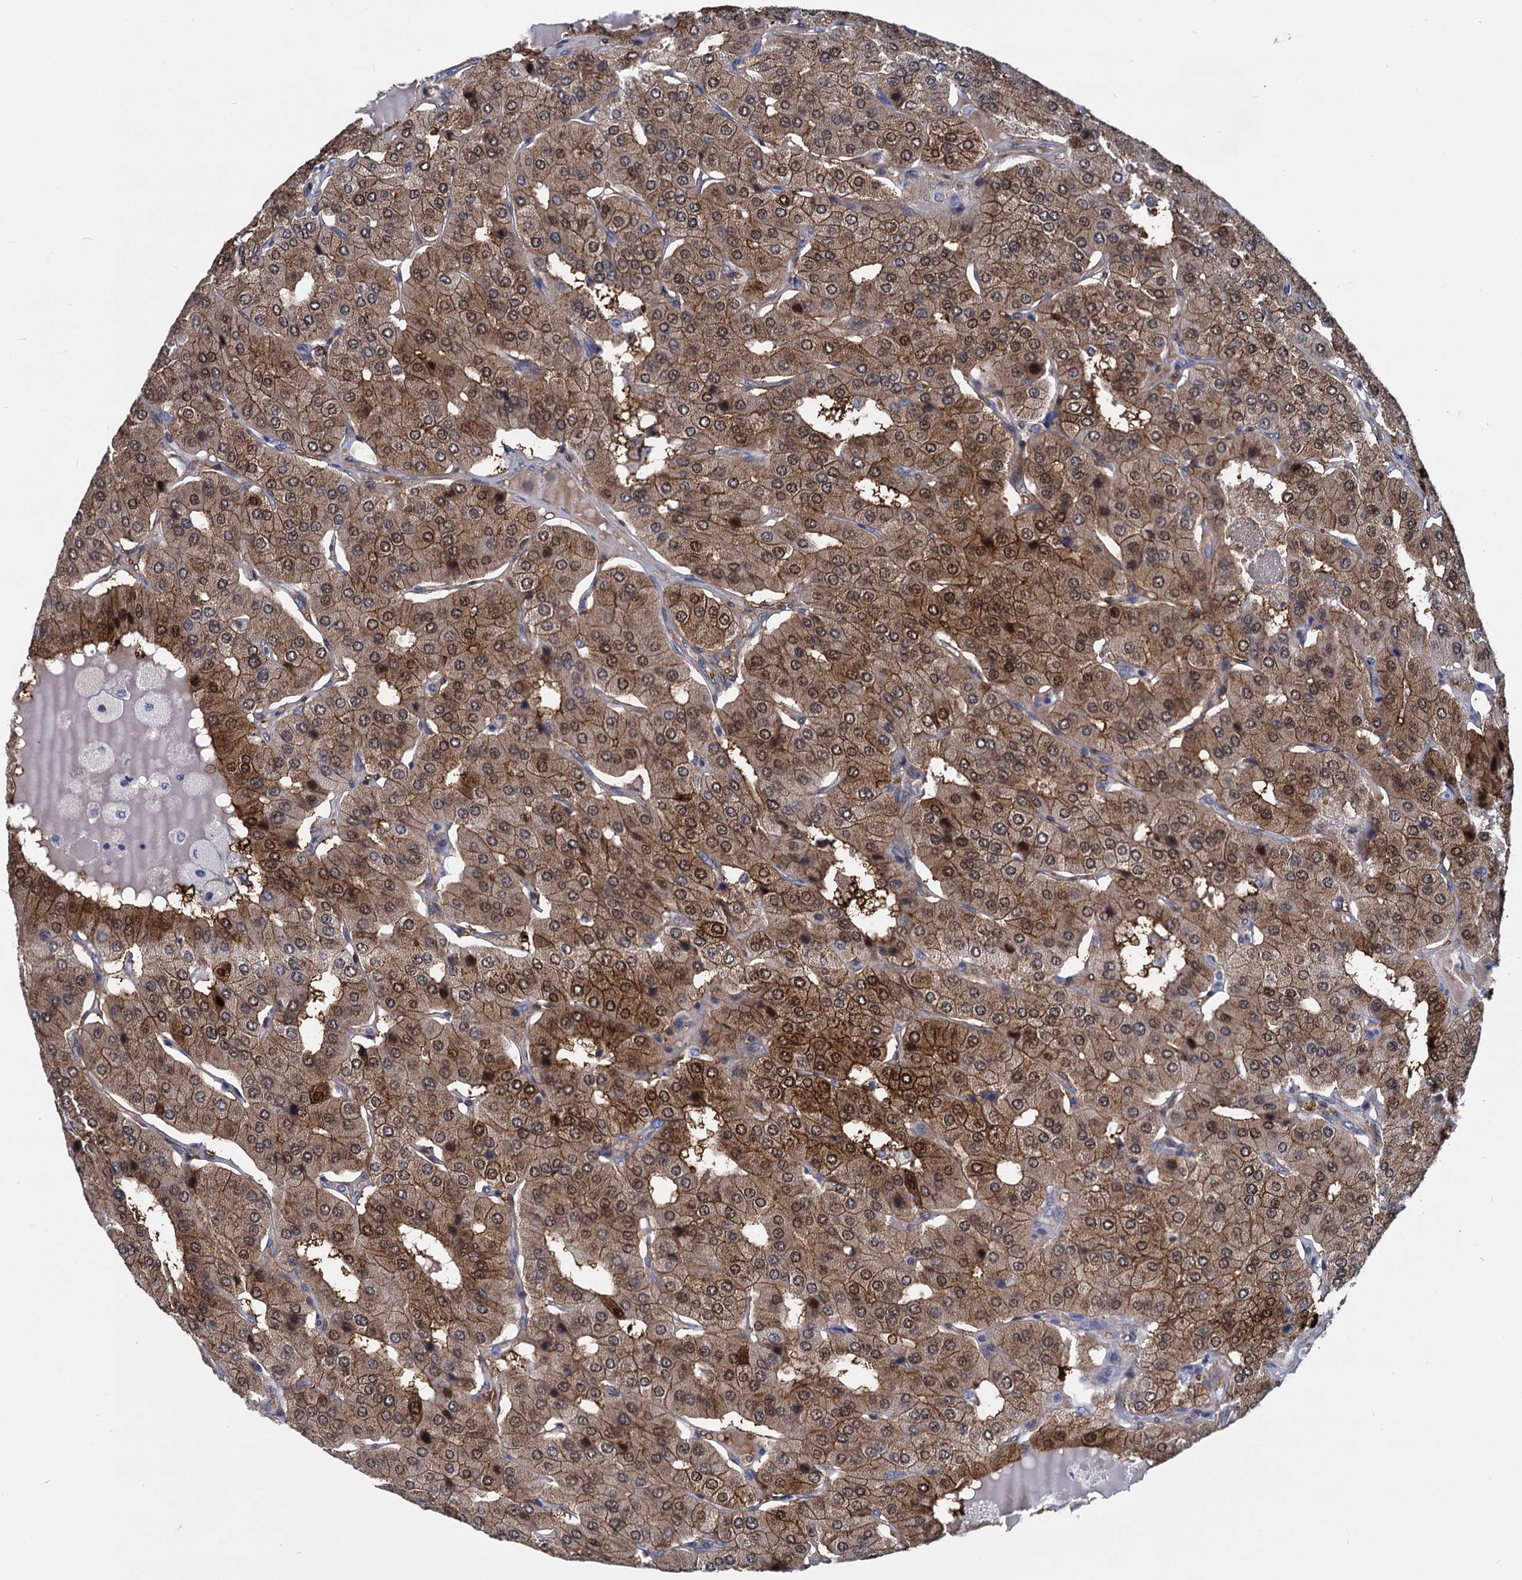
{"staining": {"intensity": "moderate", "quantity": ">75%", "location": "cytoplasmic/membranous,nuclear"}, "tissue": "parathyroid gland", "cell_type": "Glandular cells", "image_type": "normal", "snomed": [{"axis": "morphology", "description": "Normal tissue, NOS"}, {"axis": "morphology", "description": "Adenoma, NOS"}, {"axis": "topography", "description": "Parathyroid gland"}], "caption": "This is a histology image of immunohistochemistry staining of unremarkable parathyroid gland, which shows moderate expression in the cytoplasmic/membranous,nuclear of glandular cells.", "gene": "GSTM3", "patient": {"sex": "female", "age": 86}}